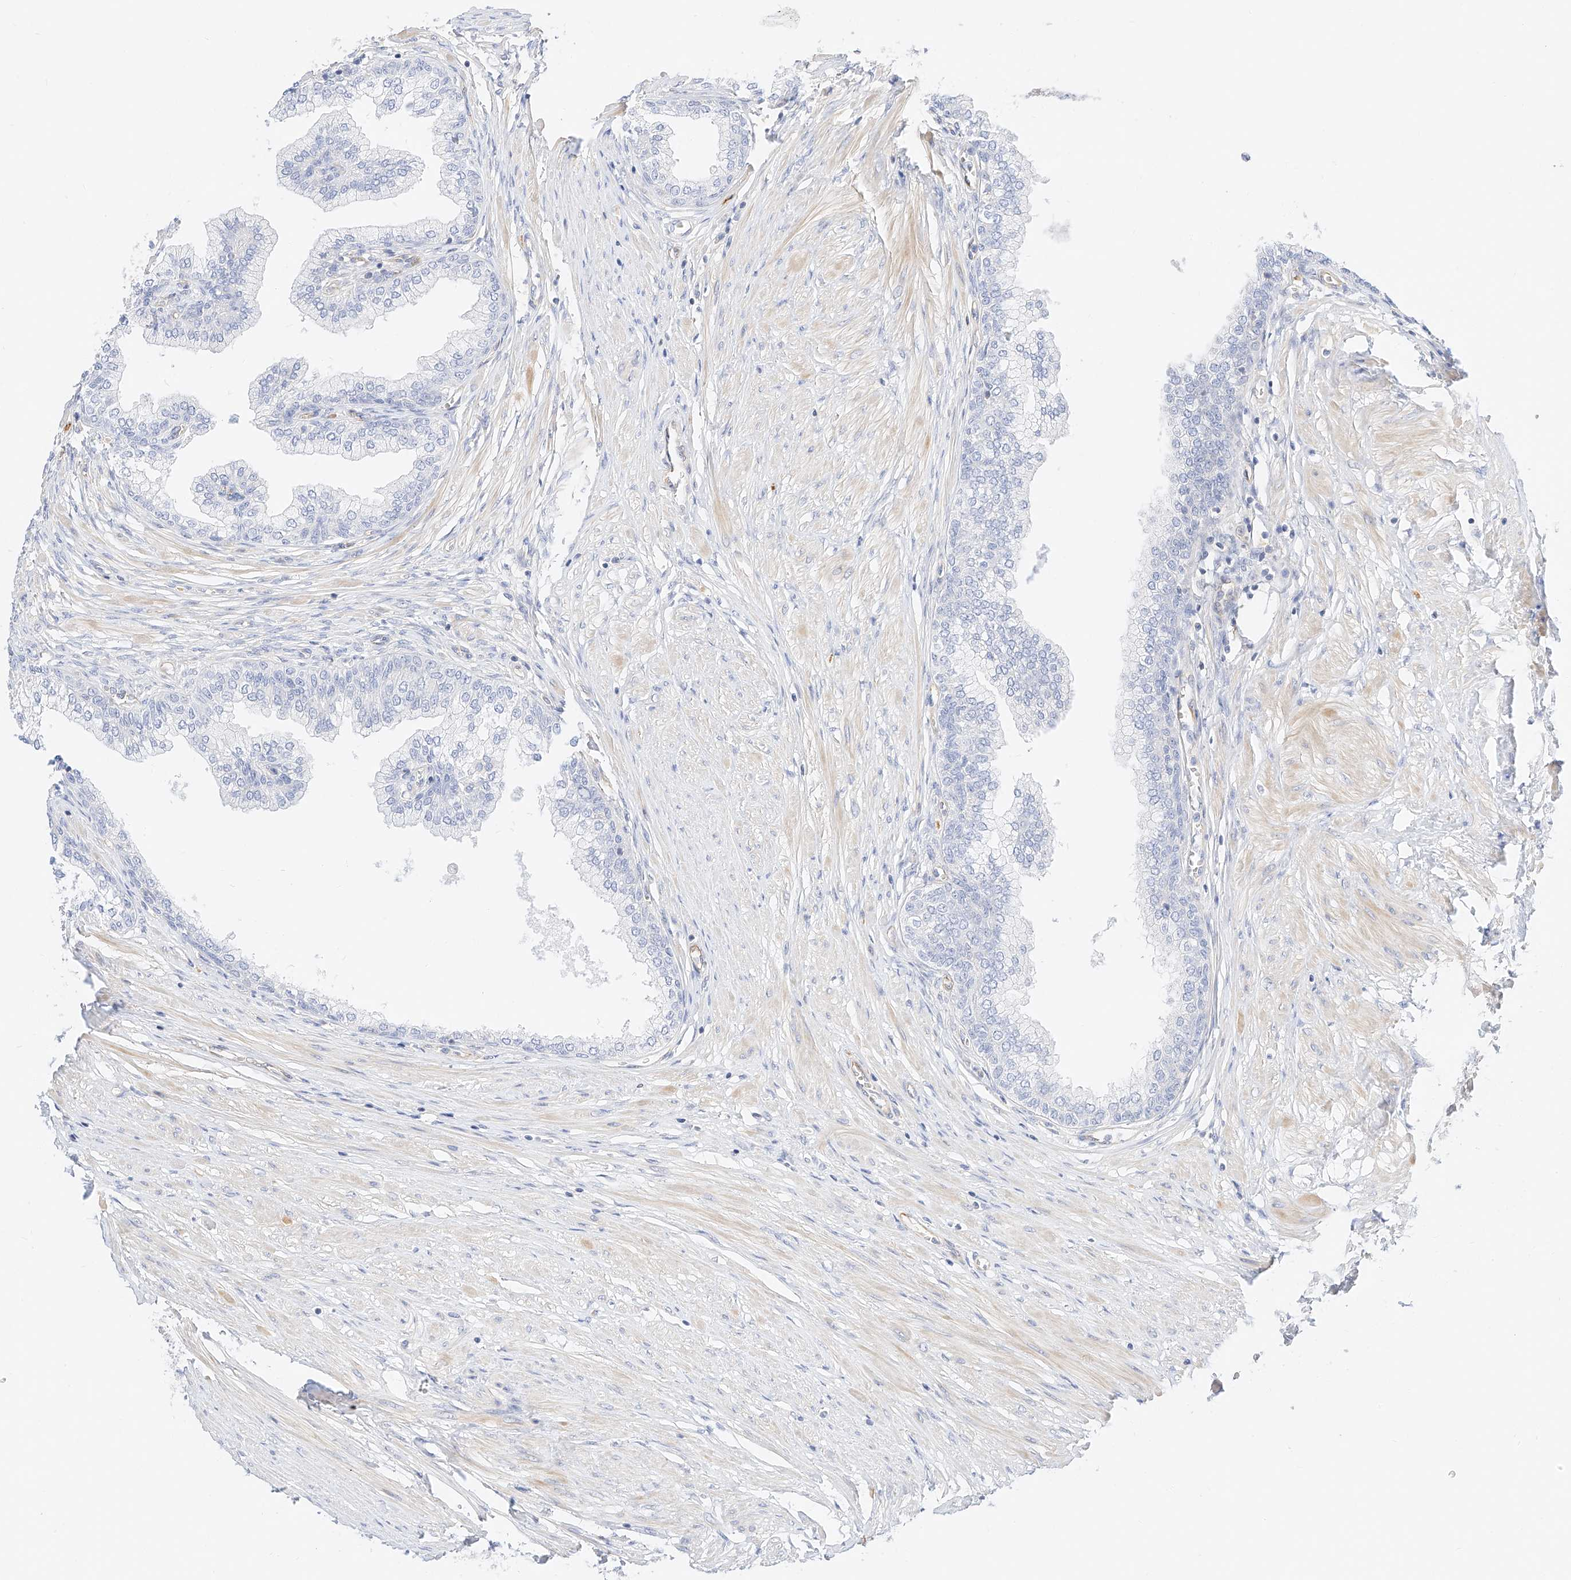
{"staining": {"intensity": "negative", "quantity": "none", "location": "none"}, "tissue": "prostate", "cell_type": "Glandular cells", "image_type": "normal", "snomed": [{"axis": "morphology", "description": "Normal tissue, NOS"}, {"axis": "morphology", "description": "Urothelial carcinoma, Low grade"}, {"axis": "topography", "description": "Urinary bladder"}, {"axis": "topography", "description": "Prostate"}], "caption": "Immunohistochemical staining of benign prostate reveals no significant expression in glandular cells.", "gene": "CDCP2", "patient": {"sex": "male", "age": 60}}